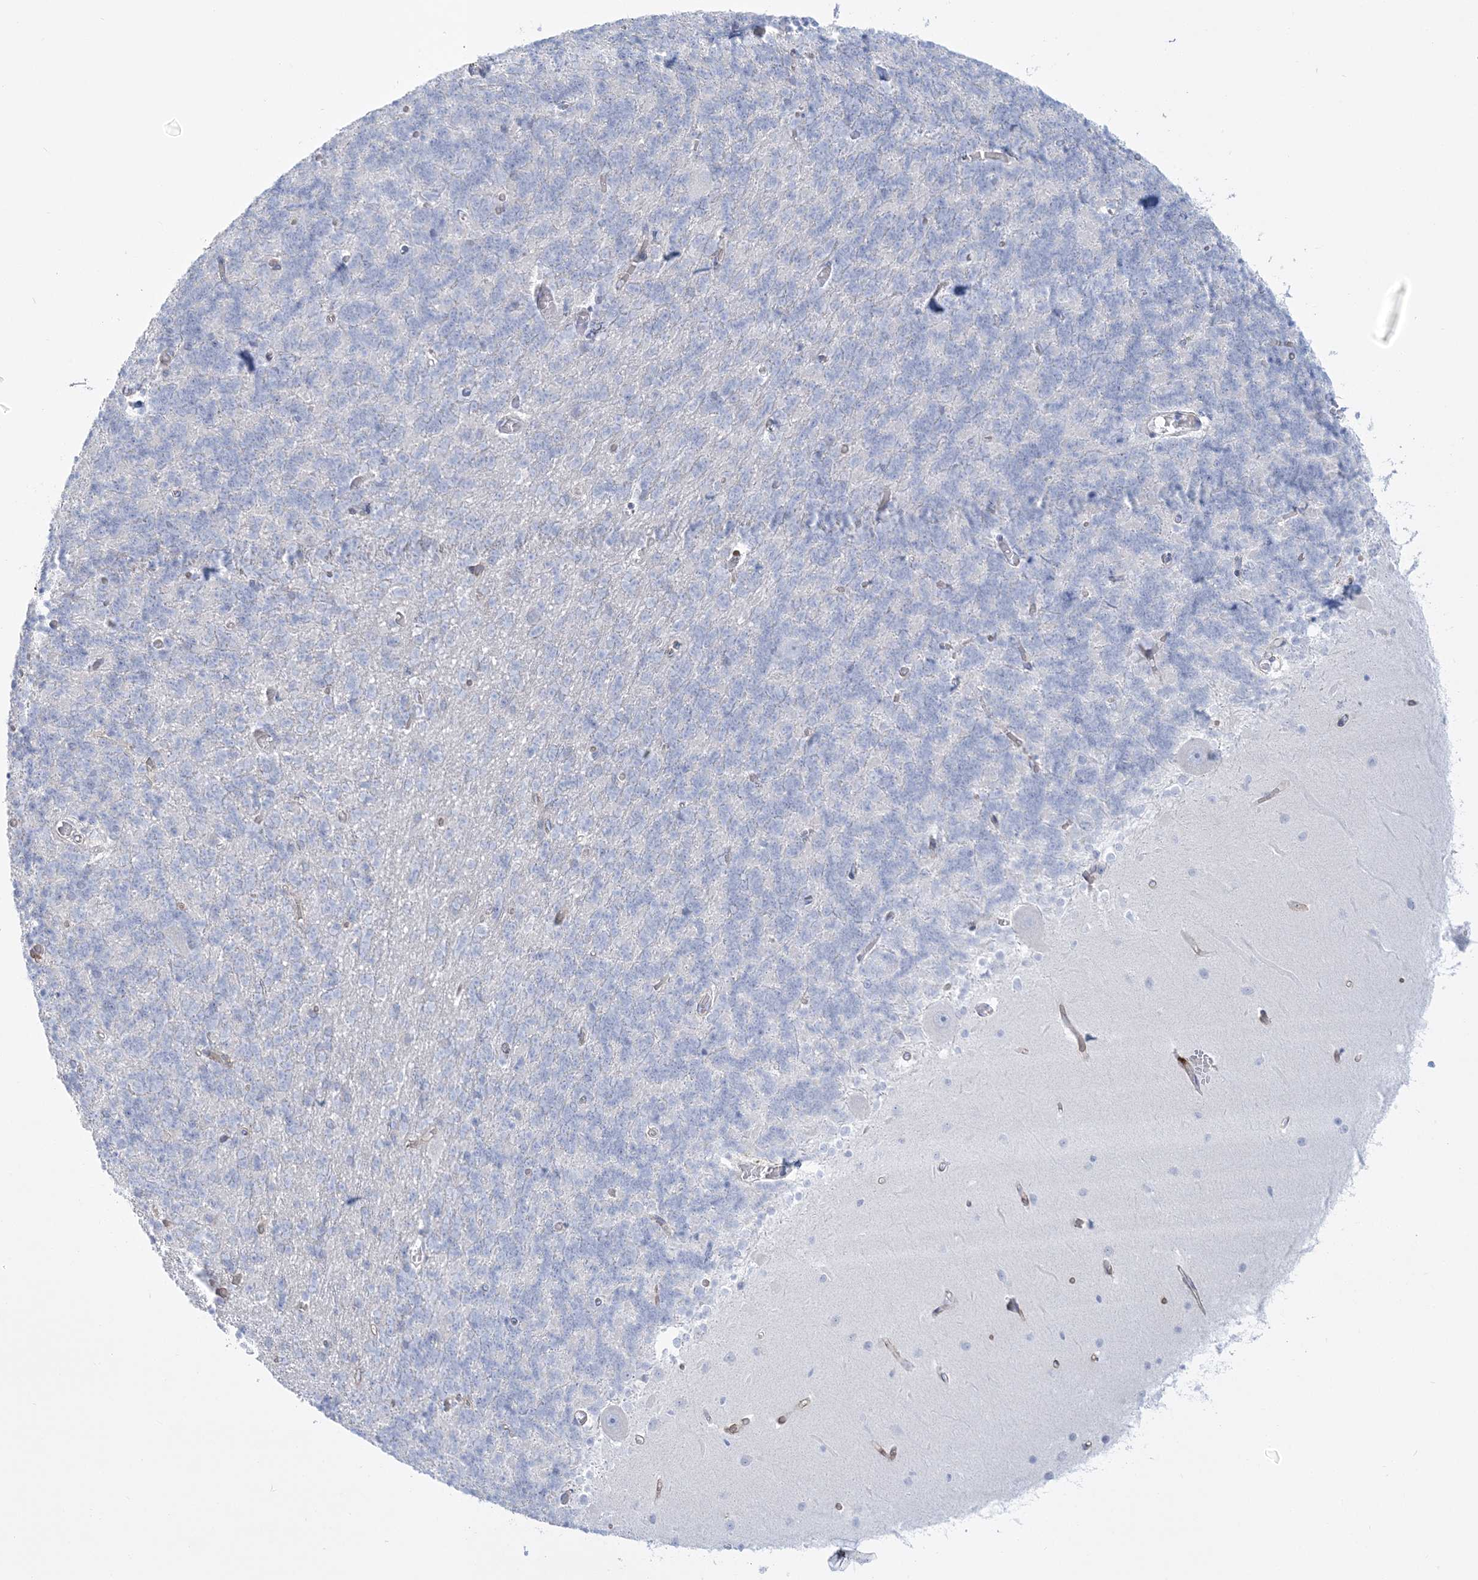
{"staining": {"intensity": "negative", "quantity": "none", "location": "none"}, "tissue": "cerebellum", "cell_type": "Cells in granular layer", "image_type": "normal", "snomed": [{"axis": "morphology", "description": "Normal tissue, NOS"}, {"axis": "topography", "description": "Cerebellum"}], "caption": "This is an immunohistochemistry image of normal cerebellum. There is no expression in cells in granular layer.", "gene": "ADGB", "patient": {"sex": "male", "age": 37}}